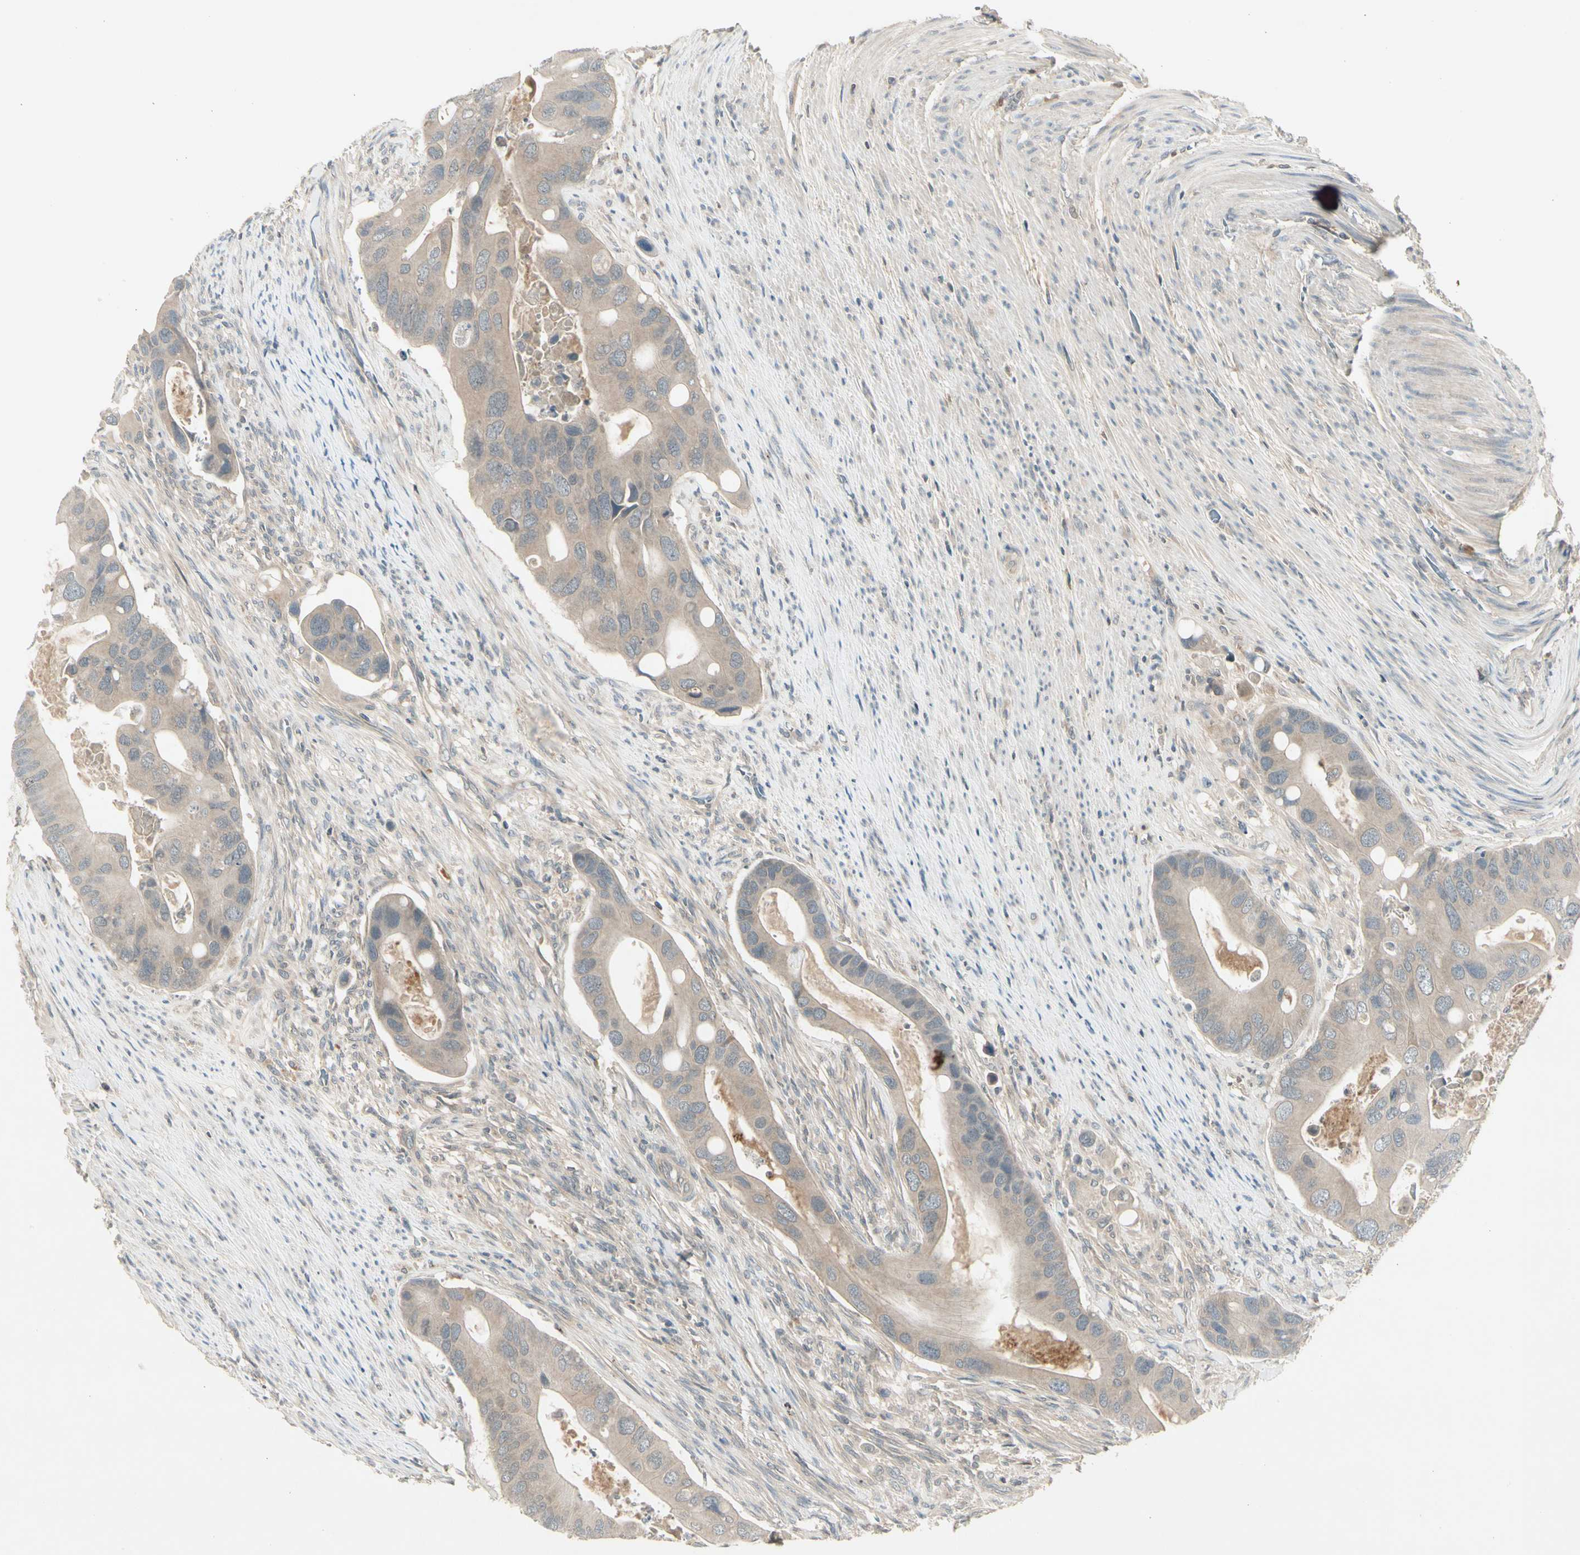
{"staining": {"intensity": "weak", "quantity": ">75%", "location": "cytoplasmic/membranous"}, "tissue": "colorectal cancer", "cell_type": "Tumor cells", "image_type": "cancer", "snomed": [{"axis": "morphology", "description": "Adenocarcinoma, NOS"}, {"axis": "topography", "description": "Rectum"}], "caption": "High-power microscopy captured an immunohistochemistry image of colorectal cancer, revealing weak cytoplasmic/membranous positivity in about >75% of tumor cells.", "gene": "CCL4", "patient": {"sex": "female", "age": 57}}